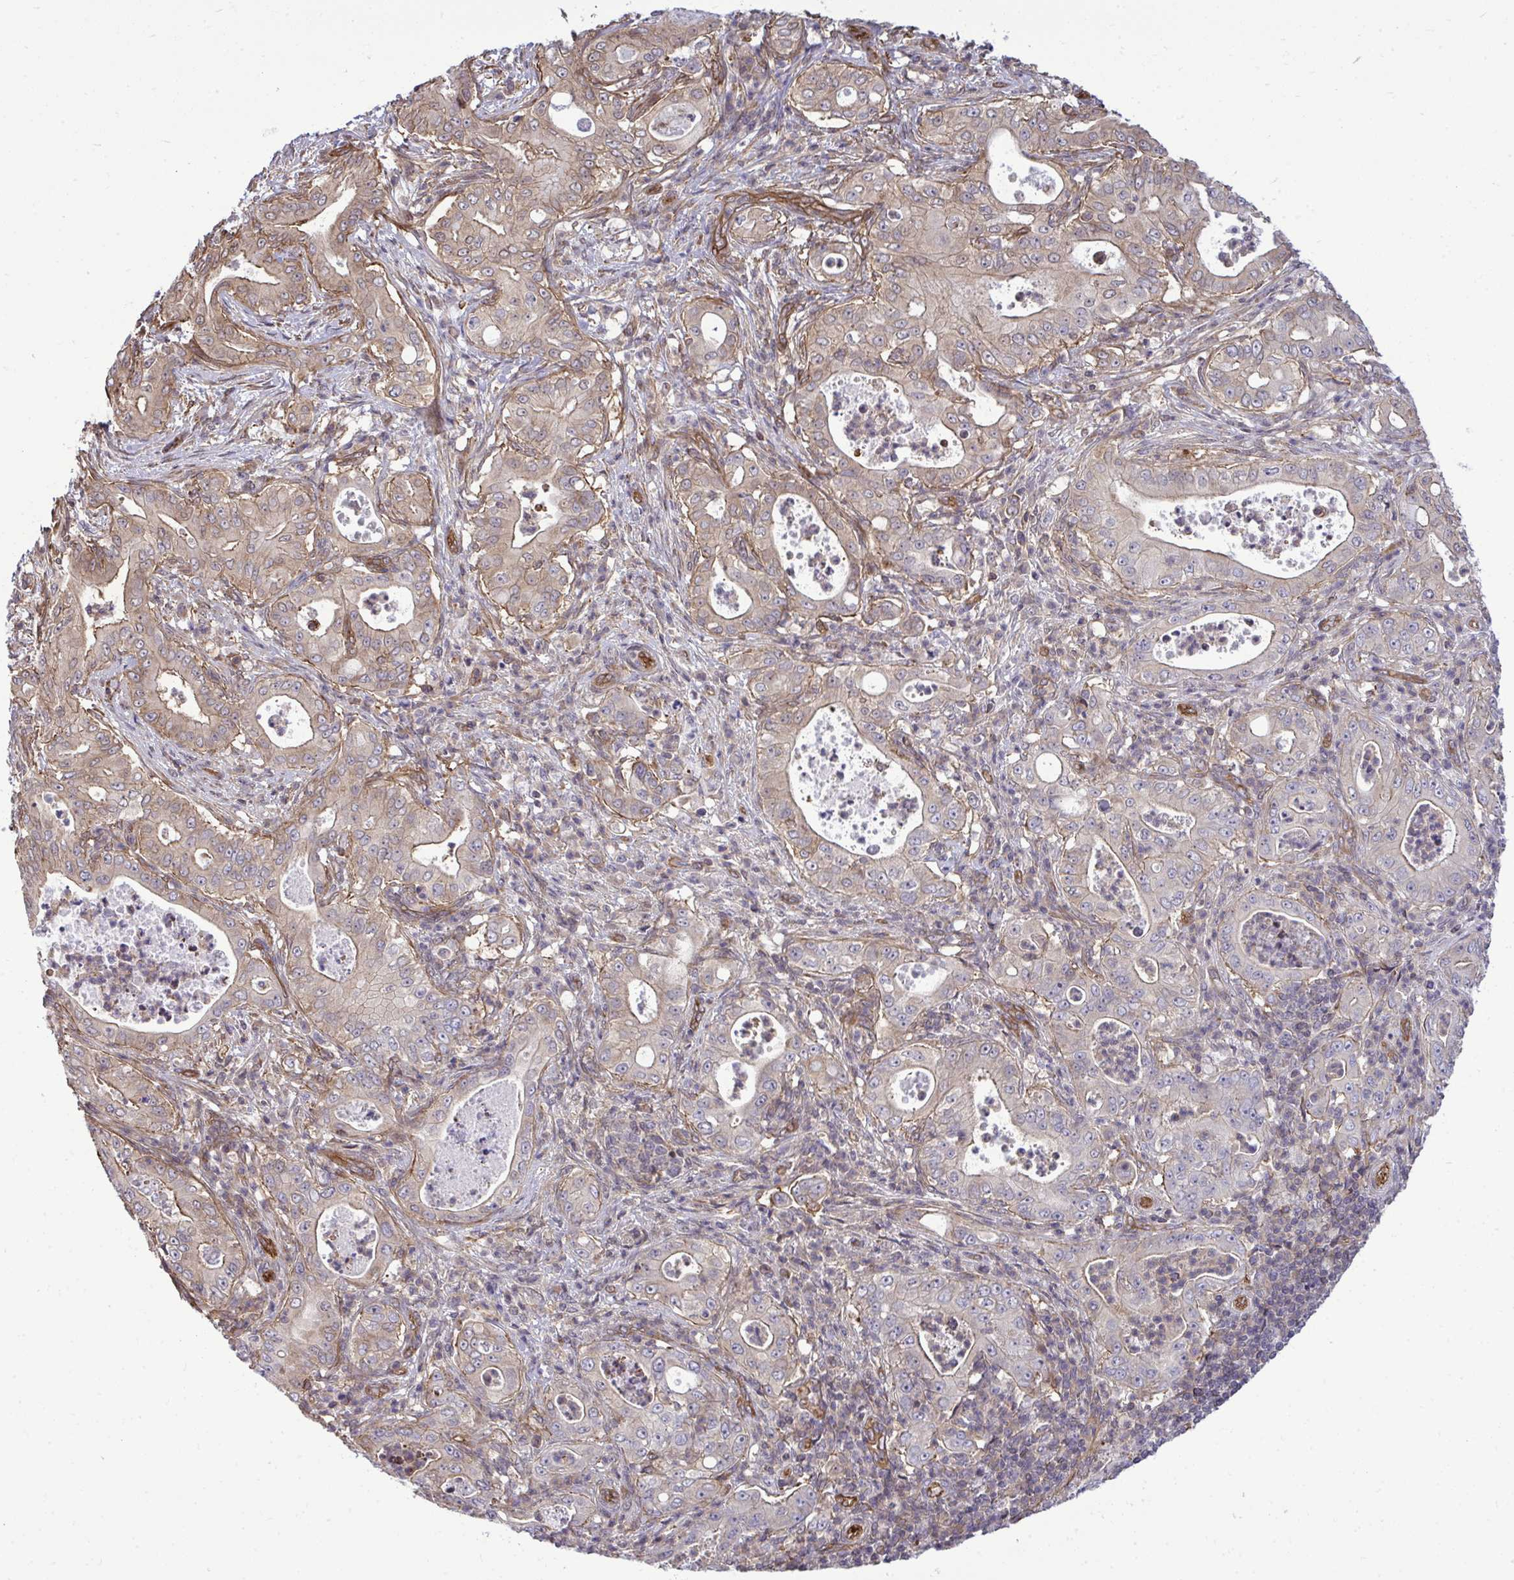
{"staining": {"intensity": "moderate", "quantity": ">75%", "location": "cytoplasmic/membranous"}, "tissue": "pancreatic cancer", "cell_type": "Tumor cells", "image_type": "cancer", "snomed": [{"axis": "morphology", "description": "Adenocarcinoma, NOS"}, {"axis": "topography", "description": "Pancreas"}], "caption": "This is an image of immunohistochemistry staining of pancreatic adenocarcinoma, which shows moderate staining in the cytoplasmic/membranous of tumor cells.", "gene": "FUT10", "patient": {"sex": "male", "age": 71}}